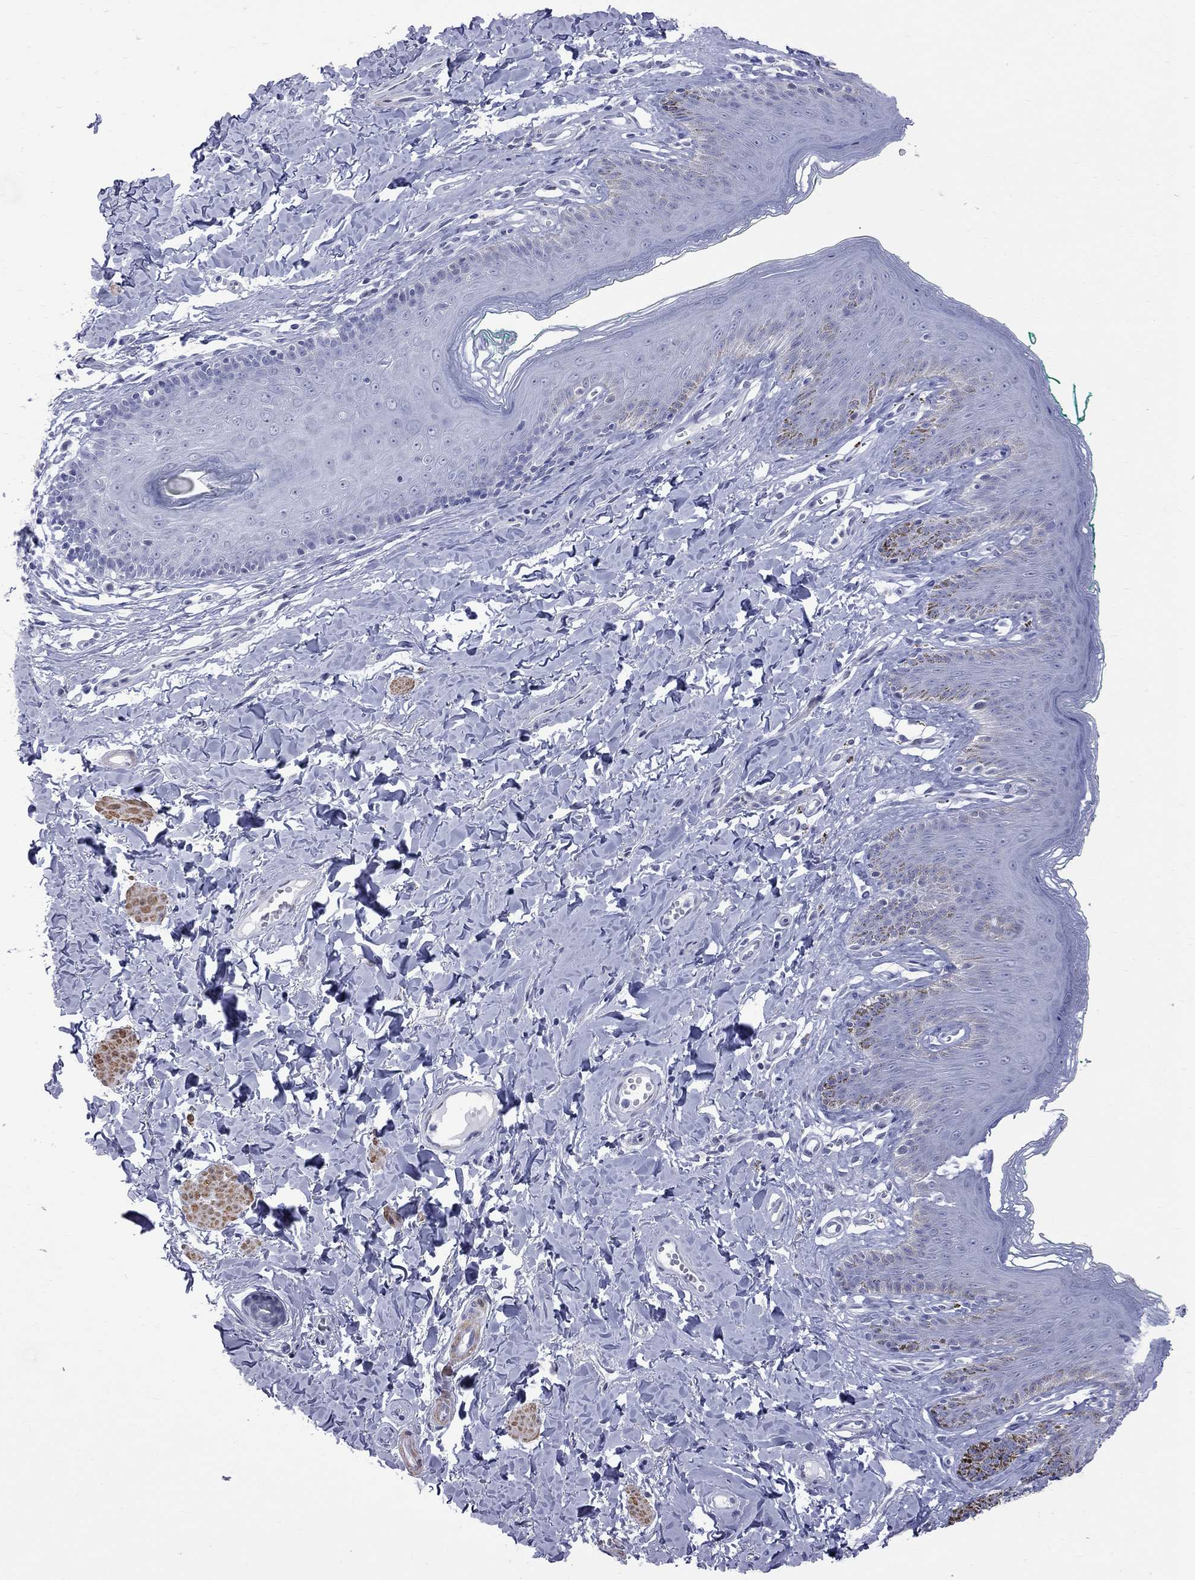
{"staining": {"intensity": "negative", "quantity": "none", "location": "none"}, "tissue": "skin", "cell_type": "Epidermal cells", "image_type": "normal", "snomed": [{"axis": "morphology", "description": "Normal tissue, NOS"}, {"axis": "topography", "description": "Vulva"}], "caption": "Human skin stained for a protein using IHC displays no positivity in epidermal cells.", "gene": "BPIFB1", "patient": {"sex": "female", "age": 66}}